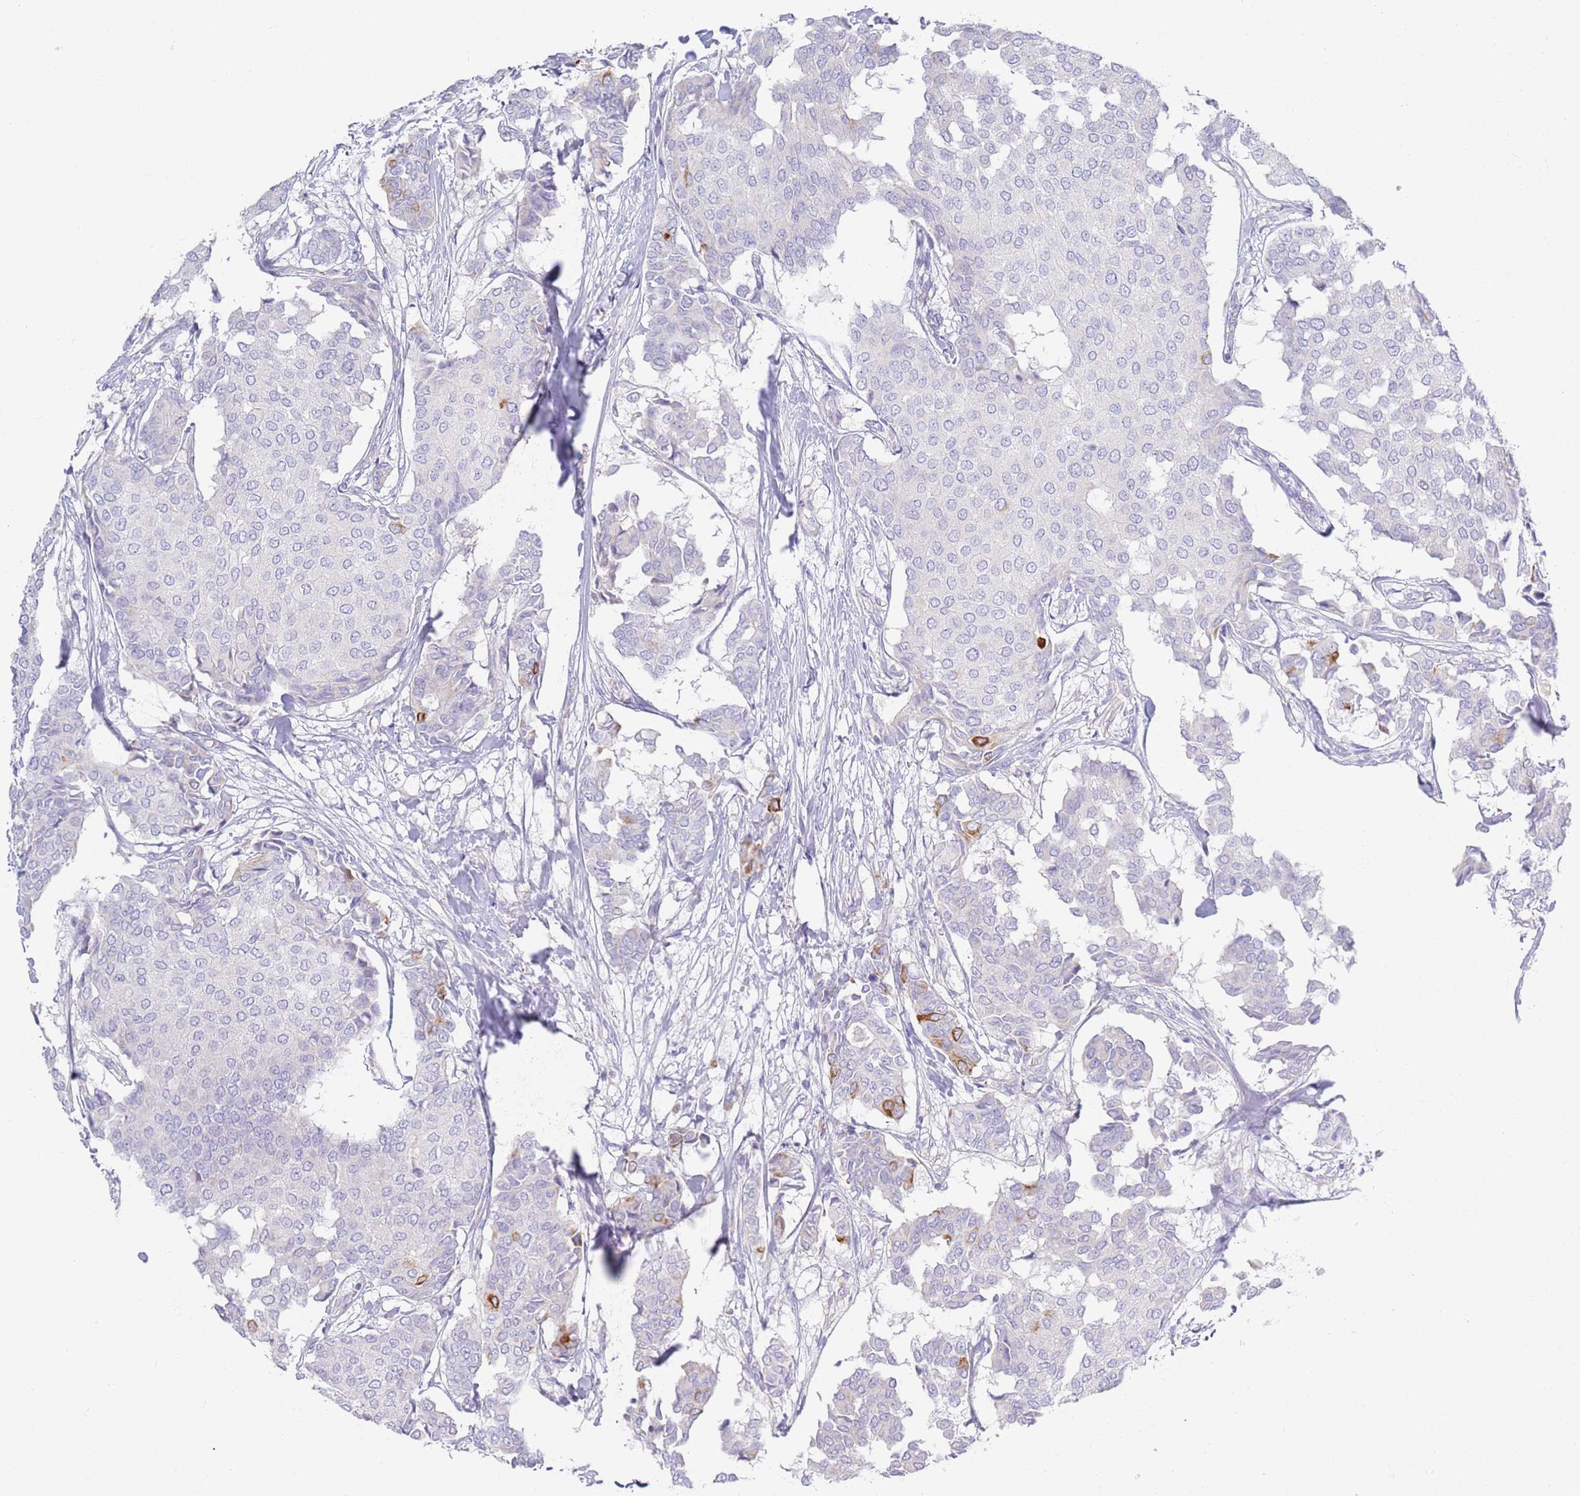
{"staining": {"intensity": "moderate", "quantity": "<25%", "location": "cytoplasmic/membranous"}, "tissue": "breast cancer", "cell_type": "Tumor cells", "image_type": "cancer", "snomed": [{"axis": "morphology", "description": "Duct carcinoma"}, {"axis": "topography", "description": "Breast"}], "caption": "Human intraductal carcinoma (breast) stained with a protein marker reveals moderate staining in tumor cells.", "gene": "CCDC149", "patient": {"sex": "female", "age": 75}}